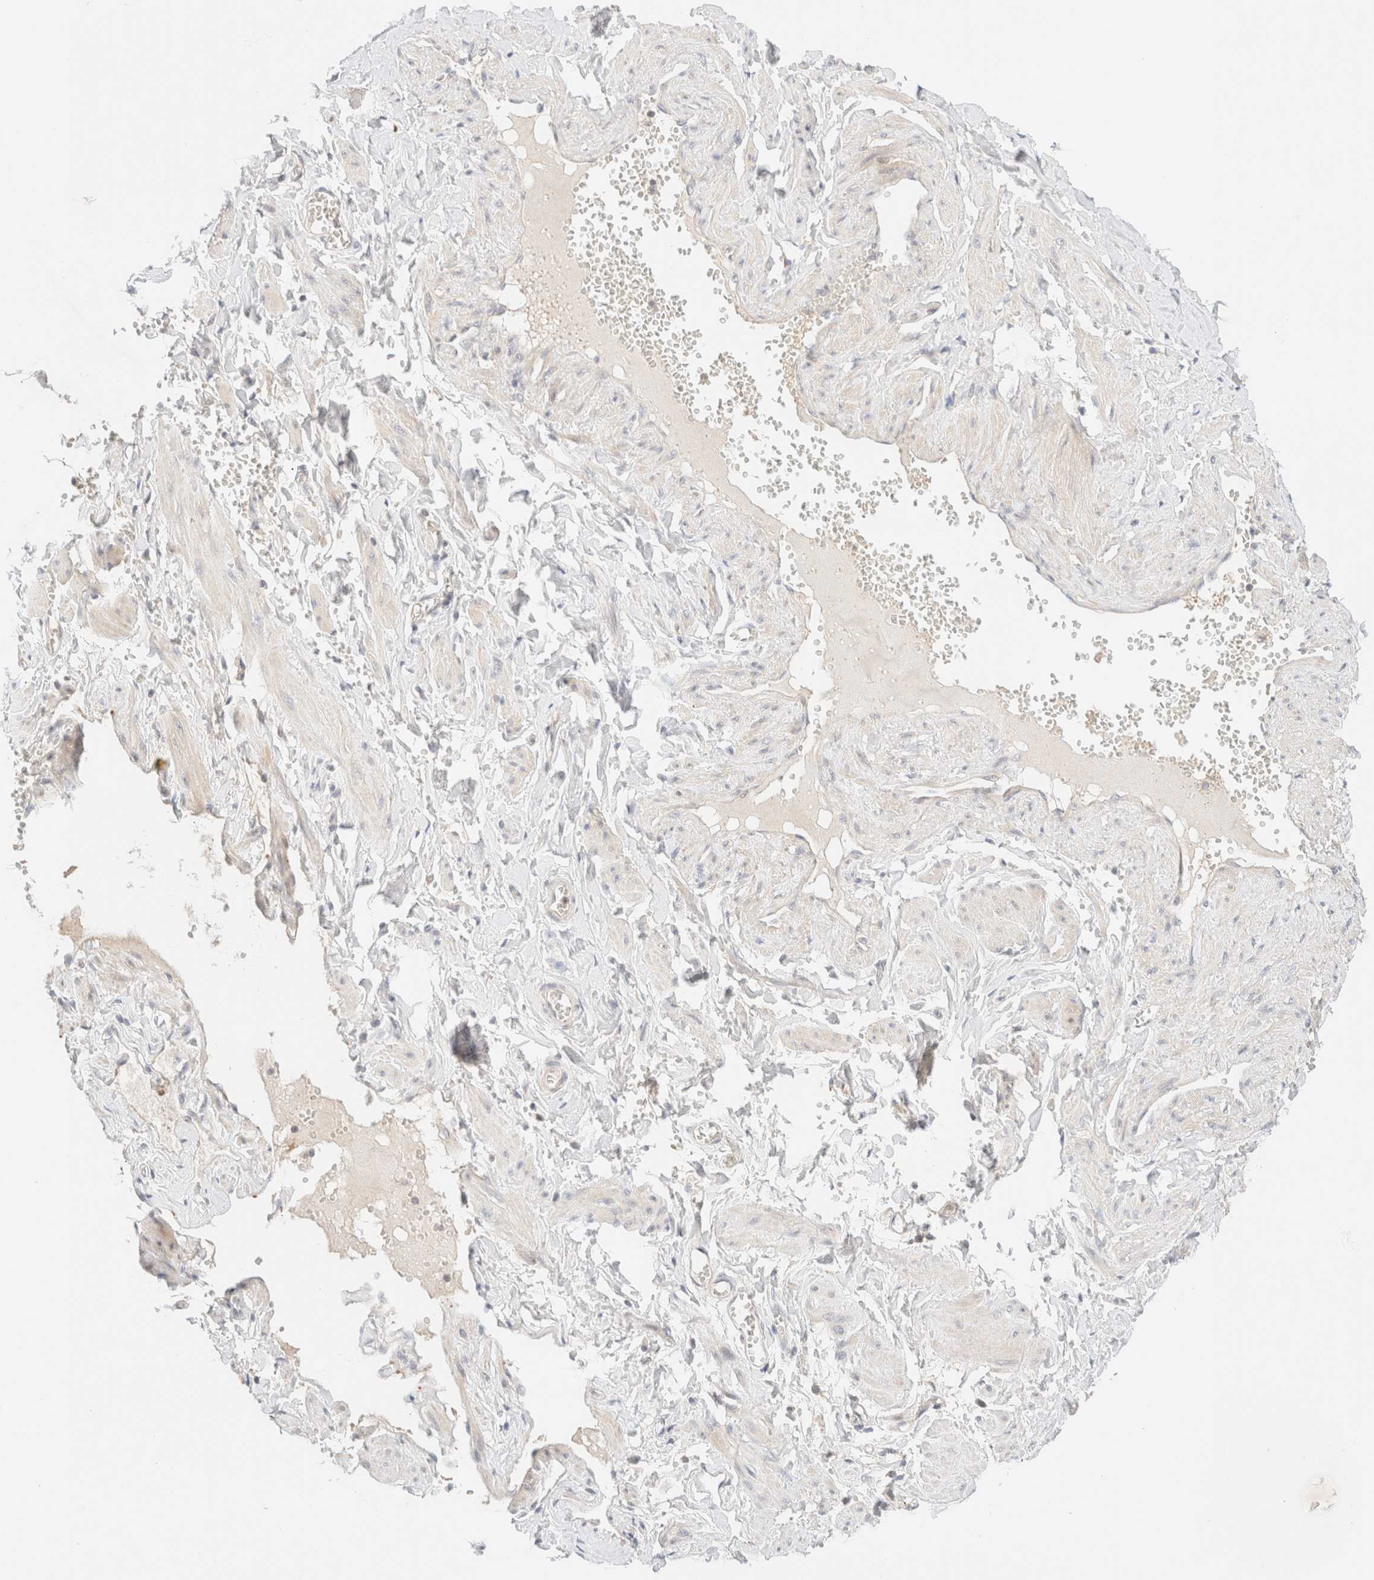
{"staining": {"intensity": "weak", "quantity": "<25%", "location": "cytoplasmic/membranous"}, "tissue": "adipose tissue", "cell_type": "Adipocytes", "image_type": "normal", "snomed": [{"axis": "morphology", "description": "Normal tissue, NOS"}, {"axis": "topography", "description": "Vascular tissue"}, {"axis": "topography", "description": "Fallopian tube"}, {"axis": "topography", "description": "Ovary"}], "caption": "Photomicrograph shows no significant protein staining in adipocytes of unremarkable adipose tissue.", "gene": "SGSM2", "patient": {"sex": "female", "age": 67}}